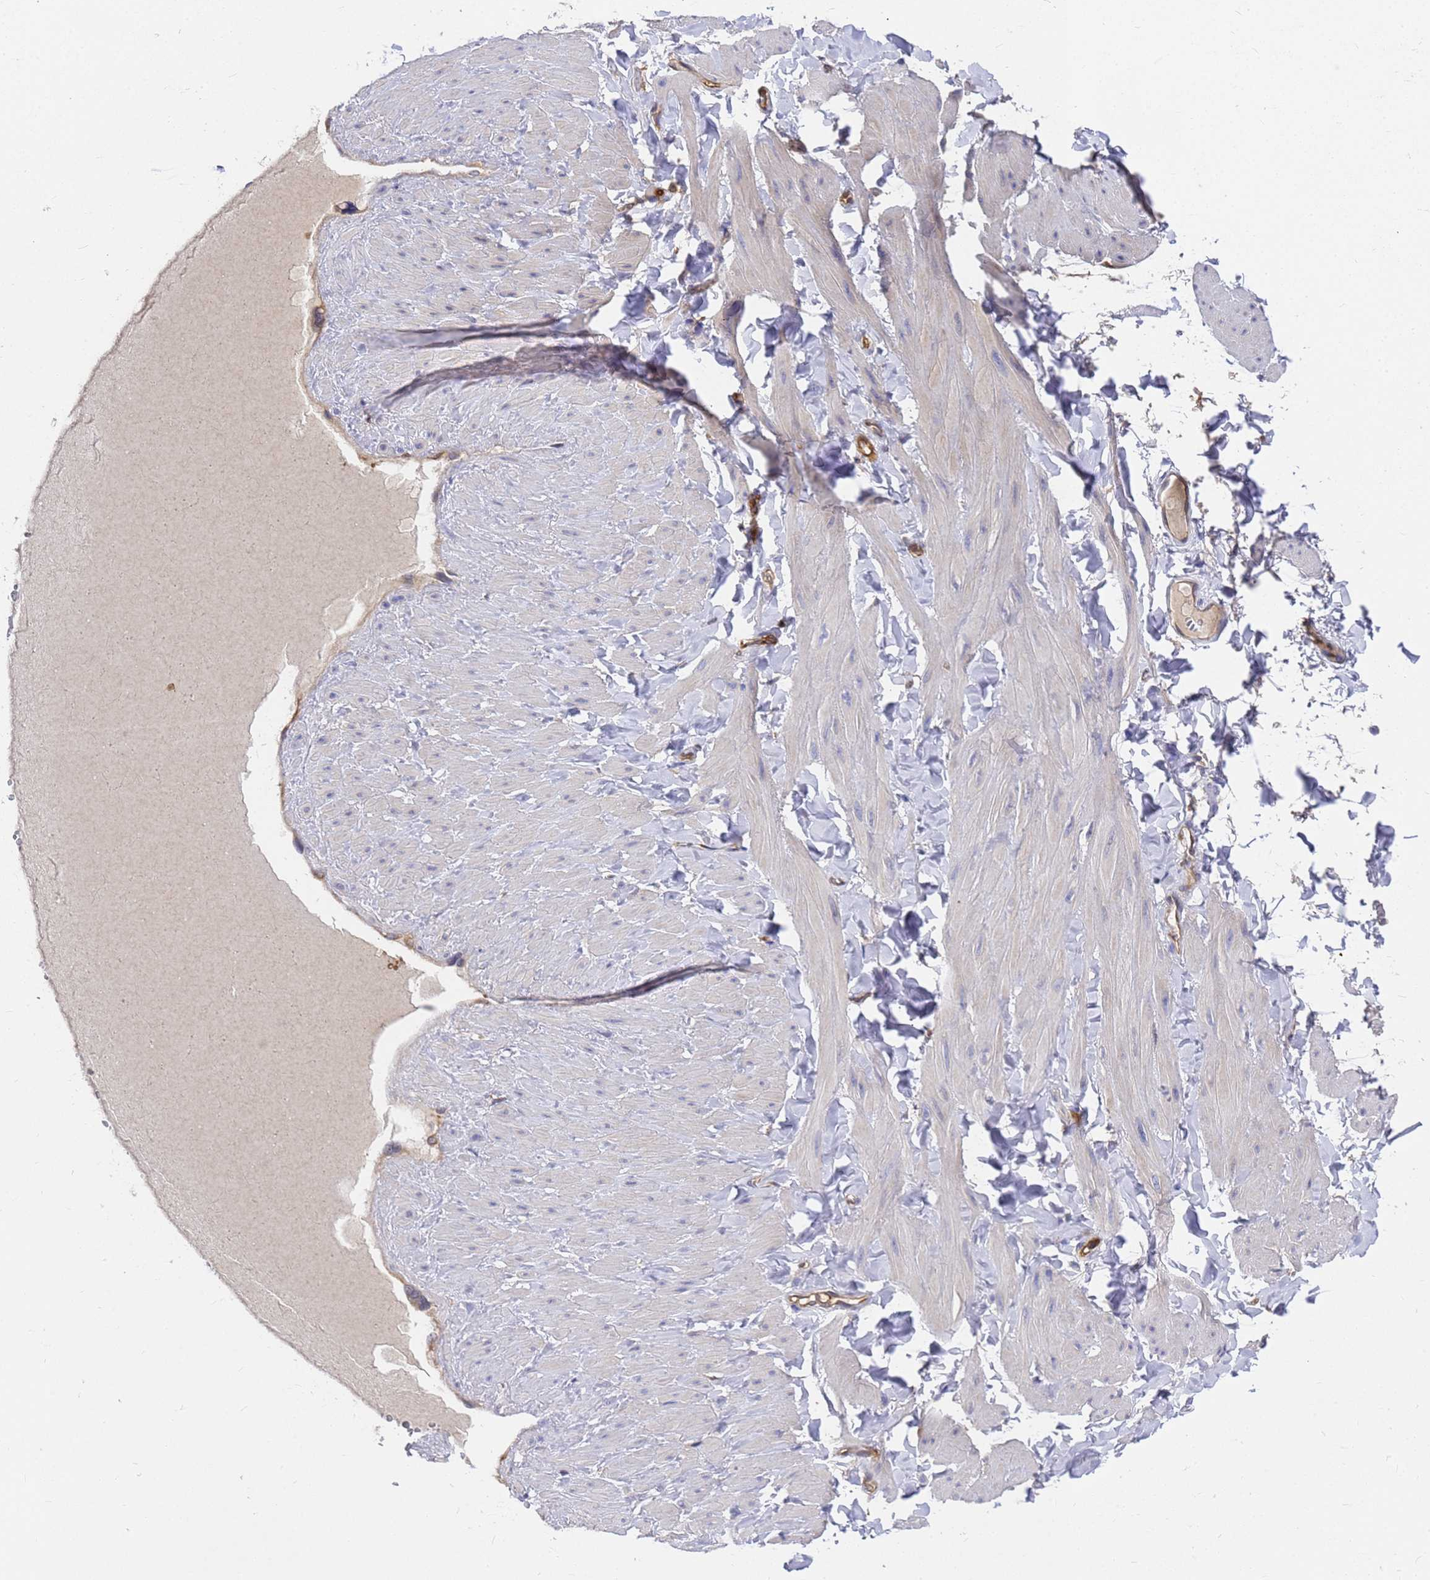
{"staining": {"intensity": "negative", "quantity": "none", "location": "none"}, "tissue": "adipose tissue", "cell_type": "Adipocytes", "image_type": "normal", "snomed": [{"axis": "morphology", "description": "Normal tissue, NOS"}, {"axis": "topography", "description": "Adipose tissue"}, {"axis": "topography", "description": "Vascular tissue"}, {"axis": "topography", "description": "Peripheral nerve tissue"}], "caption": "IHC image of benign adipose tissue: adipose tissue stained with DAB exhibits no significant protein expression in adipocytes.", "gene": "SLC35E2B", "patient": {"sex": "male", "age": 25}}